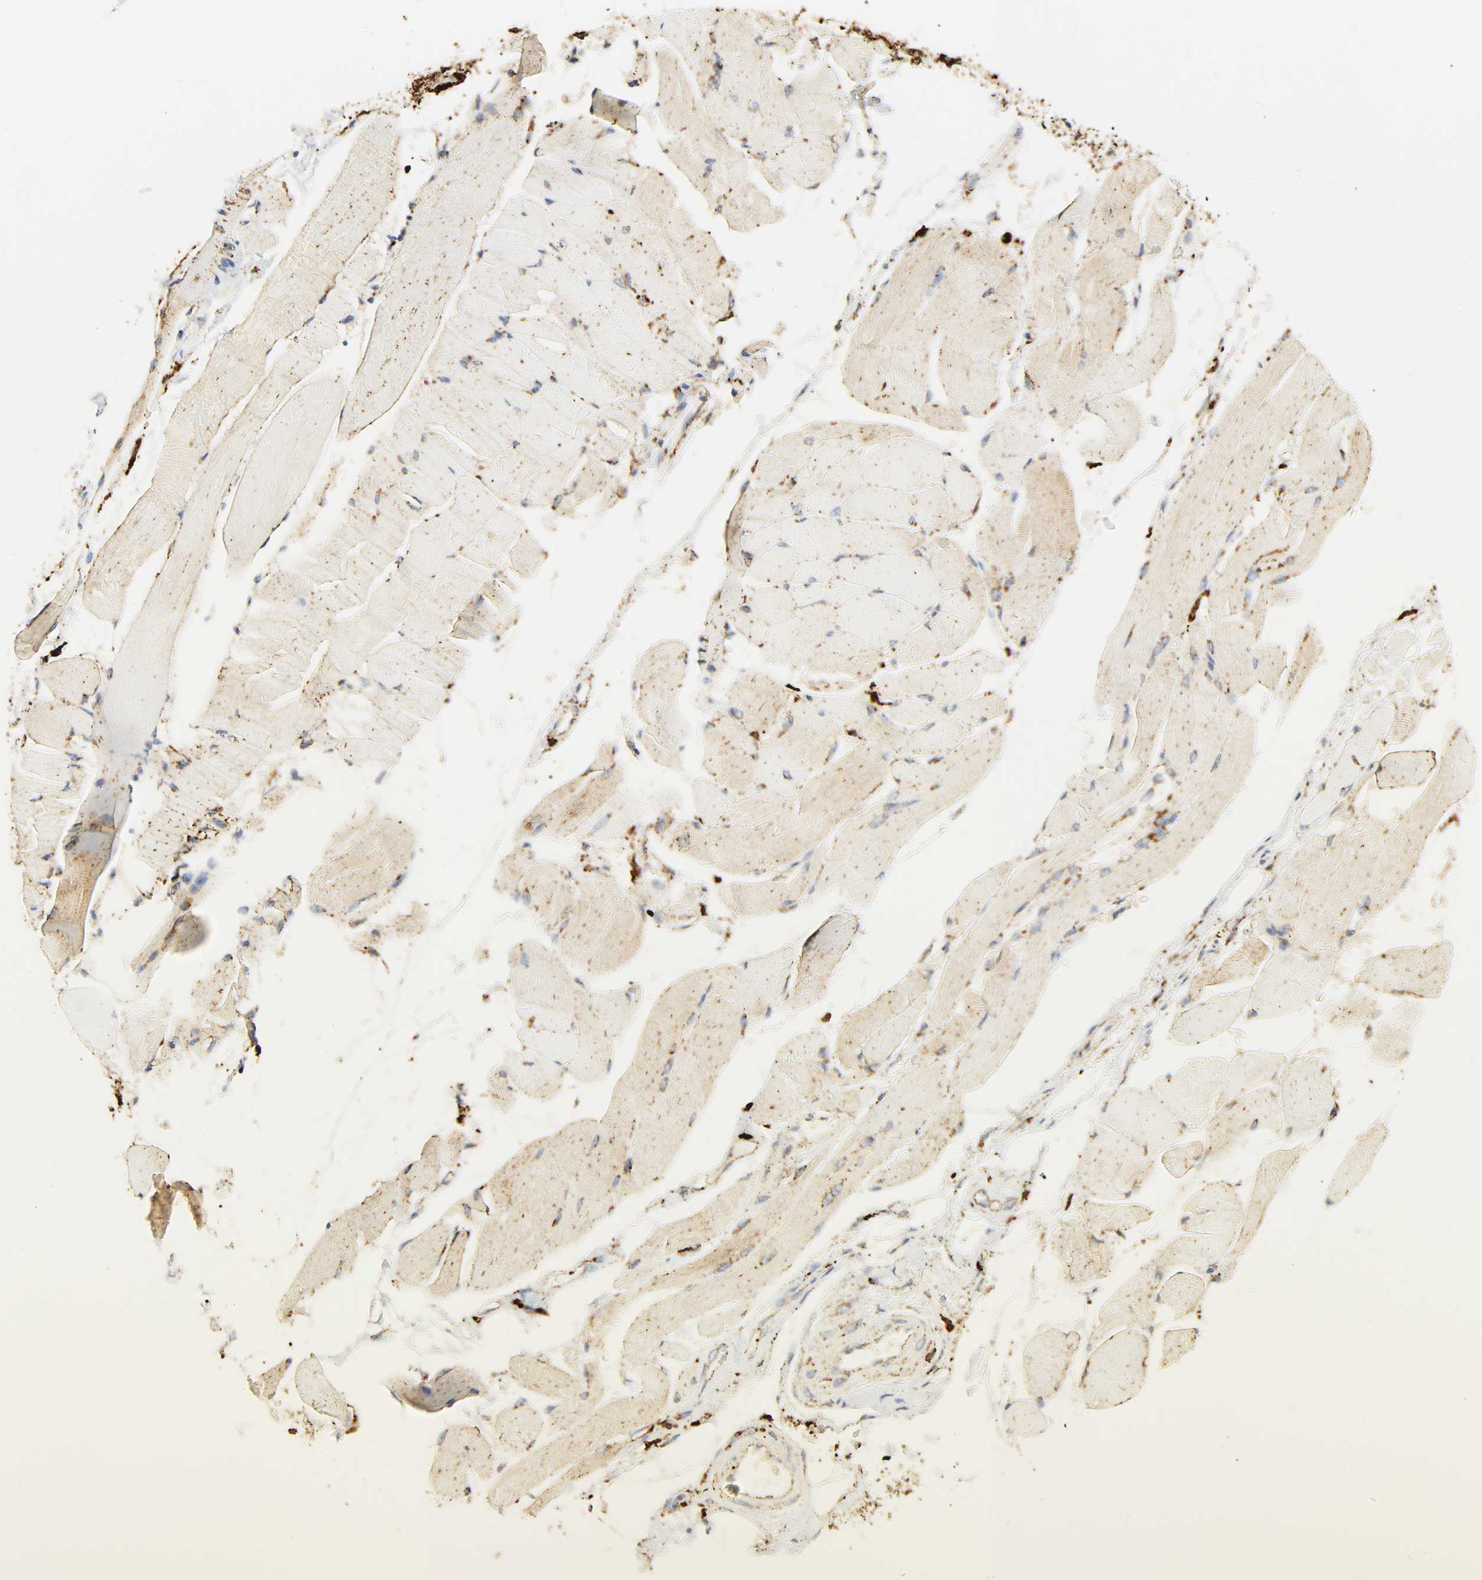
{"staining": {"intensity": "weak", "quantity": ">75%", "location": "cytoplasmic/membranous"}, "tissue": "skeletal muscle", "cell_type": "Myocytes", "image_type": "normal", "snomed": [{"axis": "morphology", "description": "Normal tissue, NOS"}, {"axis": "topography", "description": "Skeletal muscle"}, {"axis": "topography", "description": "Peripheral nerve tissue"}], "caption": "A high-resolution micrograph shows immunohistochemistry staining of benign skeletal muscle, which exhibits weak cytoplasmic/membranous positivity in approximately >75% of myocytes.", "gene": "PSAP", "patient": {"sex": "female", "age": 84}}